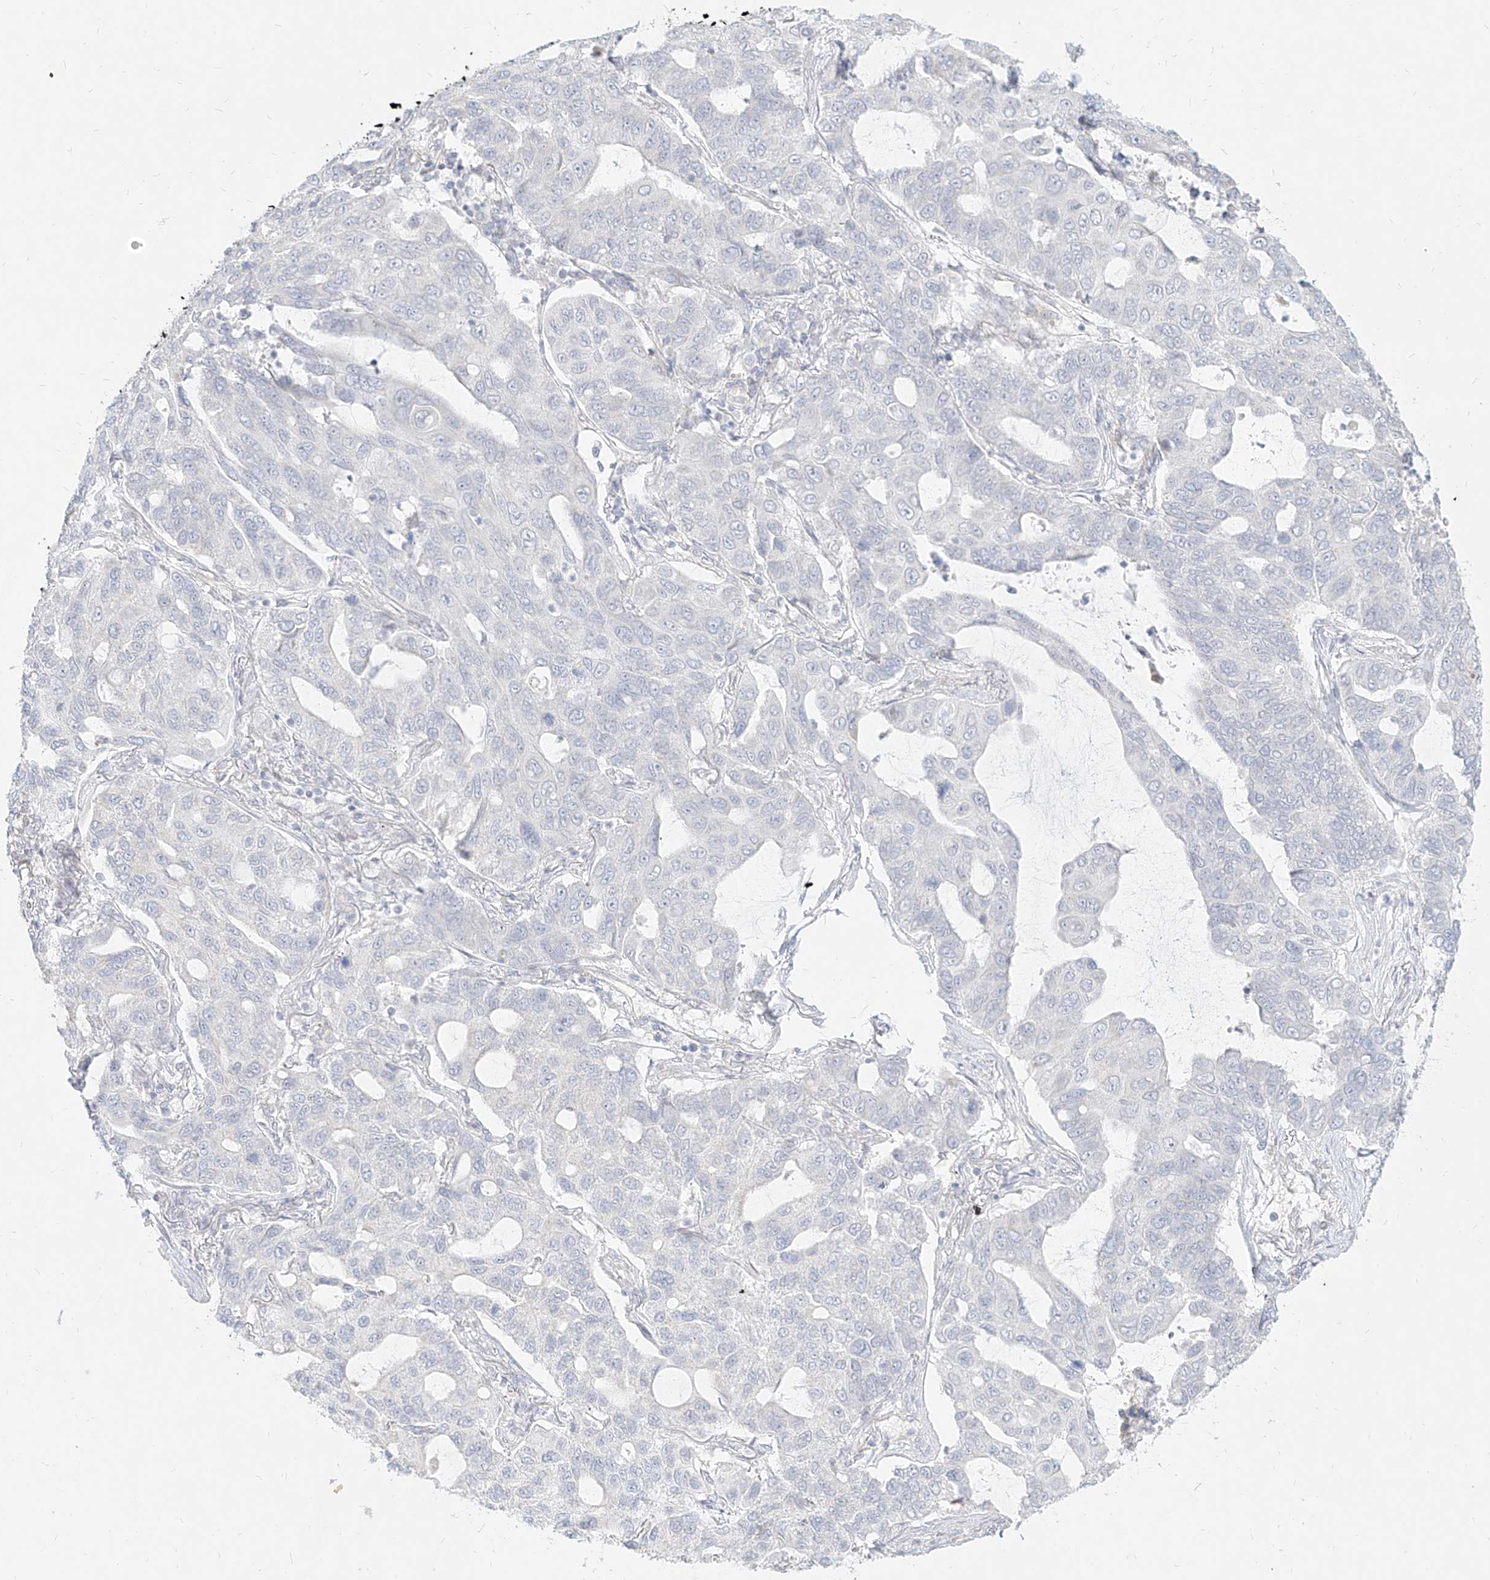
{"staining": {"intensity": "negative", "quantity": "none", "location": "none"}, "tissue": "lung cancer", "cell_type": "Tumor cells", "image_type": "cancer", "snomed": [{"axis": "morphology", "description": "Adenocarcinoma, NOS"}, {"axis": "topography", "description": "Lung"}], "caption": "The image demonstrates no significant positivity in tumor cells of lung cancer (adenocarcinoma). (Stains: DAB (3,3'-diaminobenzidine) IHC with hematoxylin counter stain, Microscopy: brightfield microscopy at high magnification).", "gene": "ITPKB", "patient": {"sex": "male", "age": 64}}